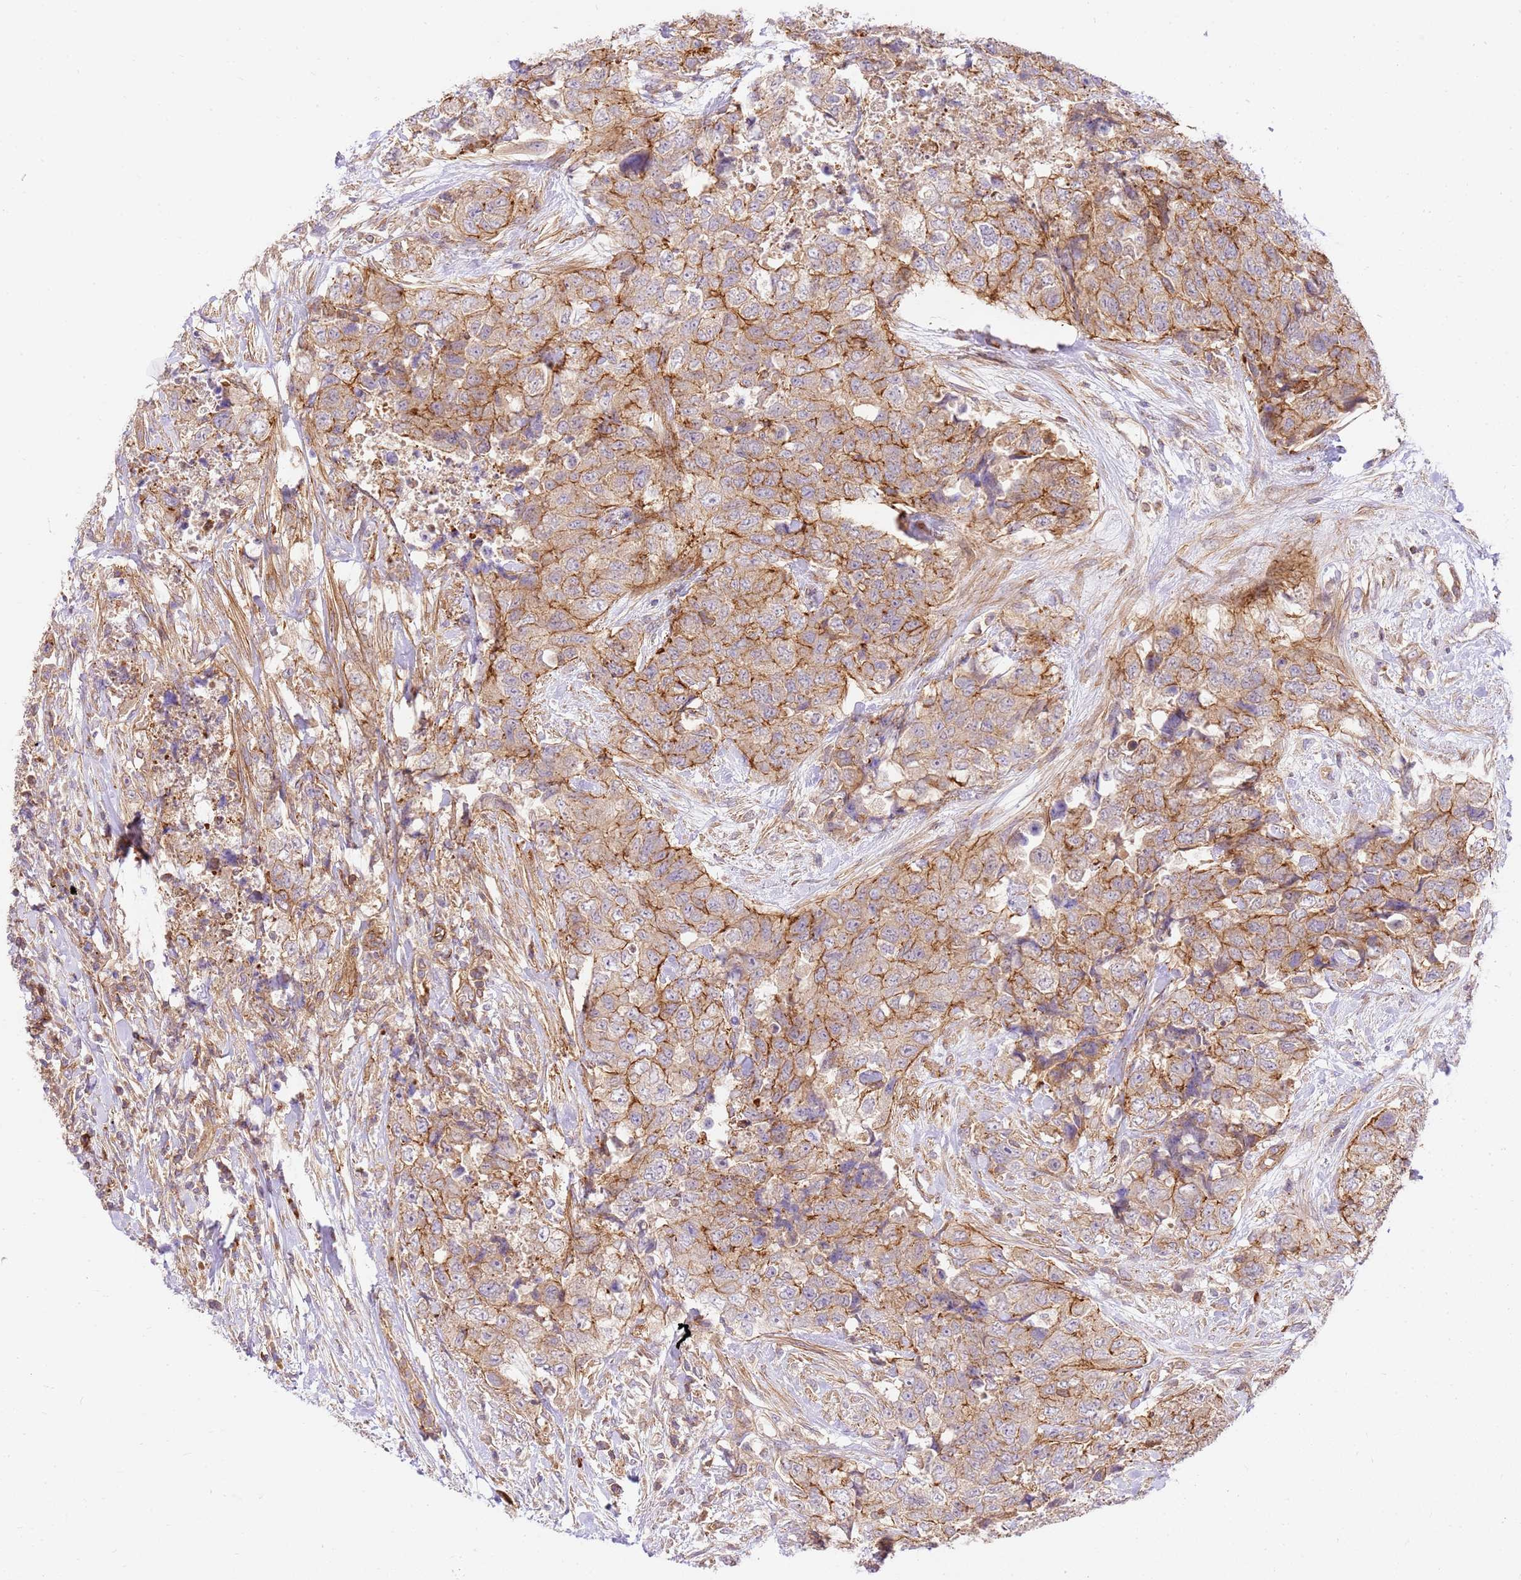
{"staining": {"intensity": "moderate", "quantity": ">75%", "location": "cytoplasmic/membranous"}, "tissue": "urothelial cancer", "cell_type": "Tumor cells", "image_type": "cancer", "snomed": [{"axis": "morphology", "description": "Urothelial carcinoma, High grade"}, {"axis": "topography", "description": "Urinary bladder"}], "caption": "This is a photomicrograph of immunohistochemistry staining of high-grade urothelial carcinoma, which shows moderate expression in the cytoplasmic/membranous of tumor cells.", "gene": "EFCAB8", "patient": {"sex": "female", "age": 78}}